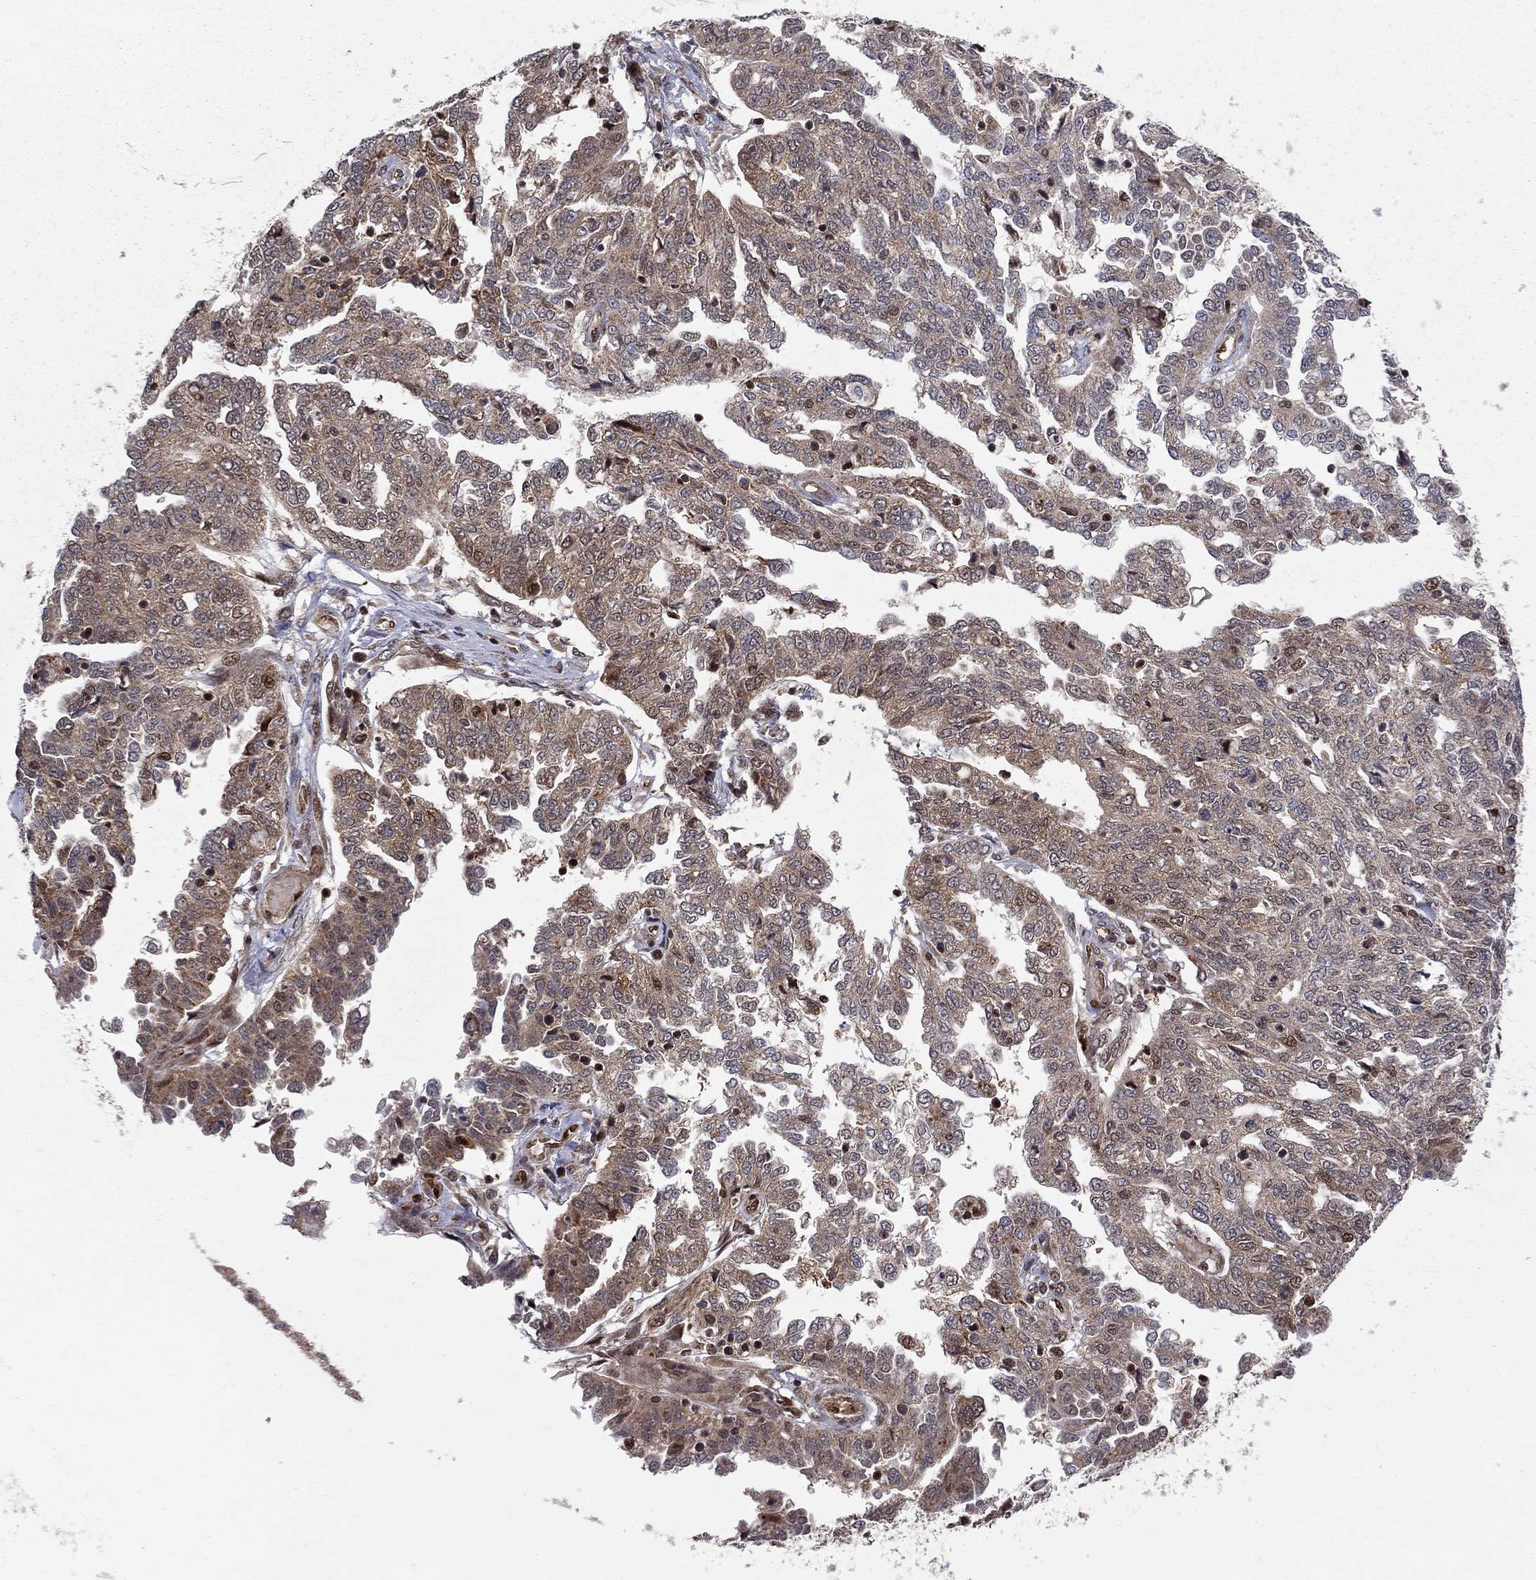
{"staining": {"intensity": "moderate", "quantity": "25%-75%", "location": "cytoplasmic/membranous"}, "tissue": "ovarian cancer", "cell_type": "Tumor cells", "image_type": "cancer", "snomed": [{"axis": "morphology", "description": "Cystadenocarcinoma, serous, NOS"}, {"axis": "topography", "description": "Ovary"}], "caption": "Protein expression analysis of serous cystadenocarcinoma (ovarian) reveals moderate cytoplasmic/membranous positivity in approximately 25%-75% of tumor cells.", "gene": "ELOB", "patient": {"sex": "female", "age": 67}}